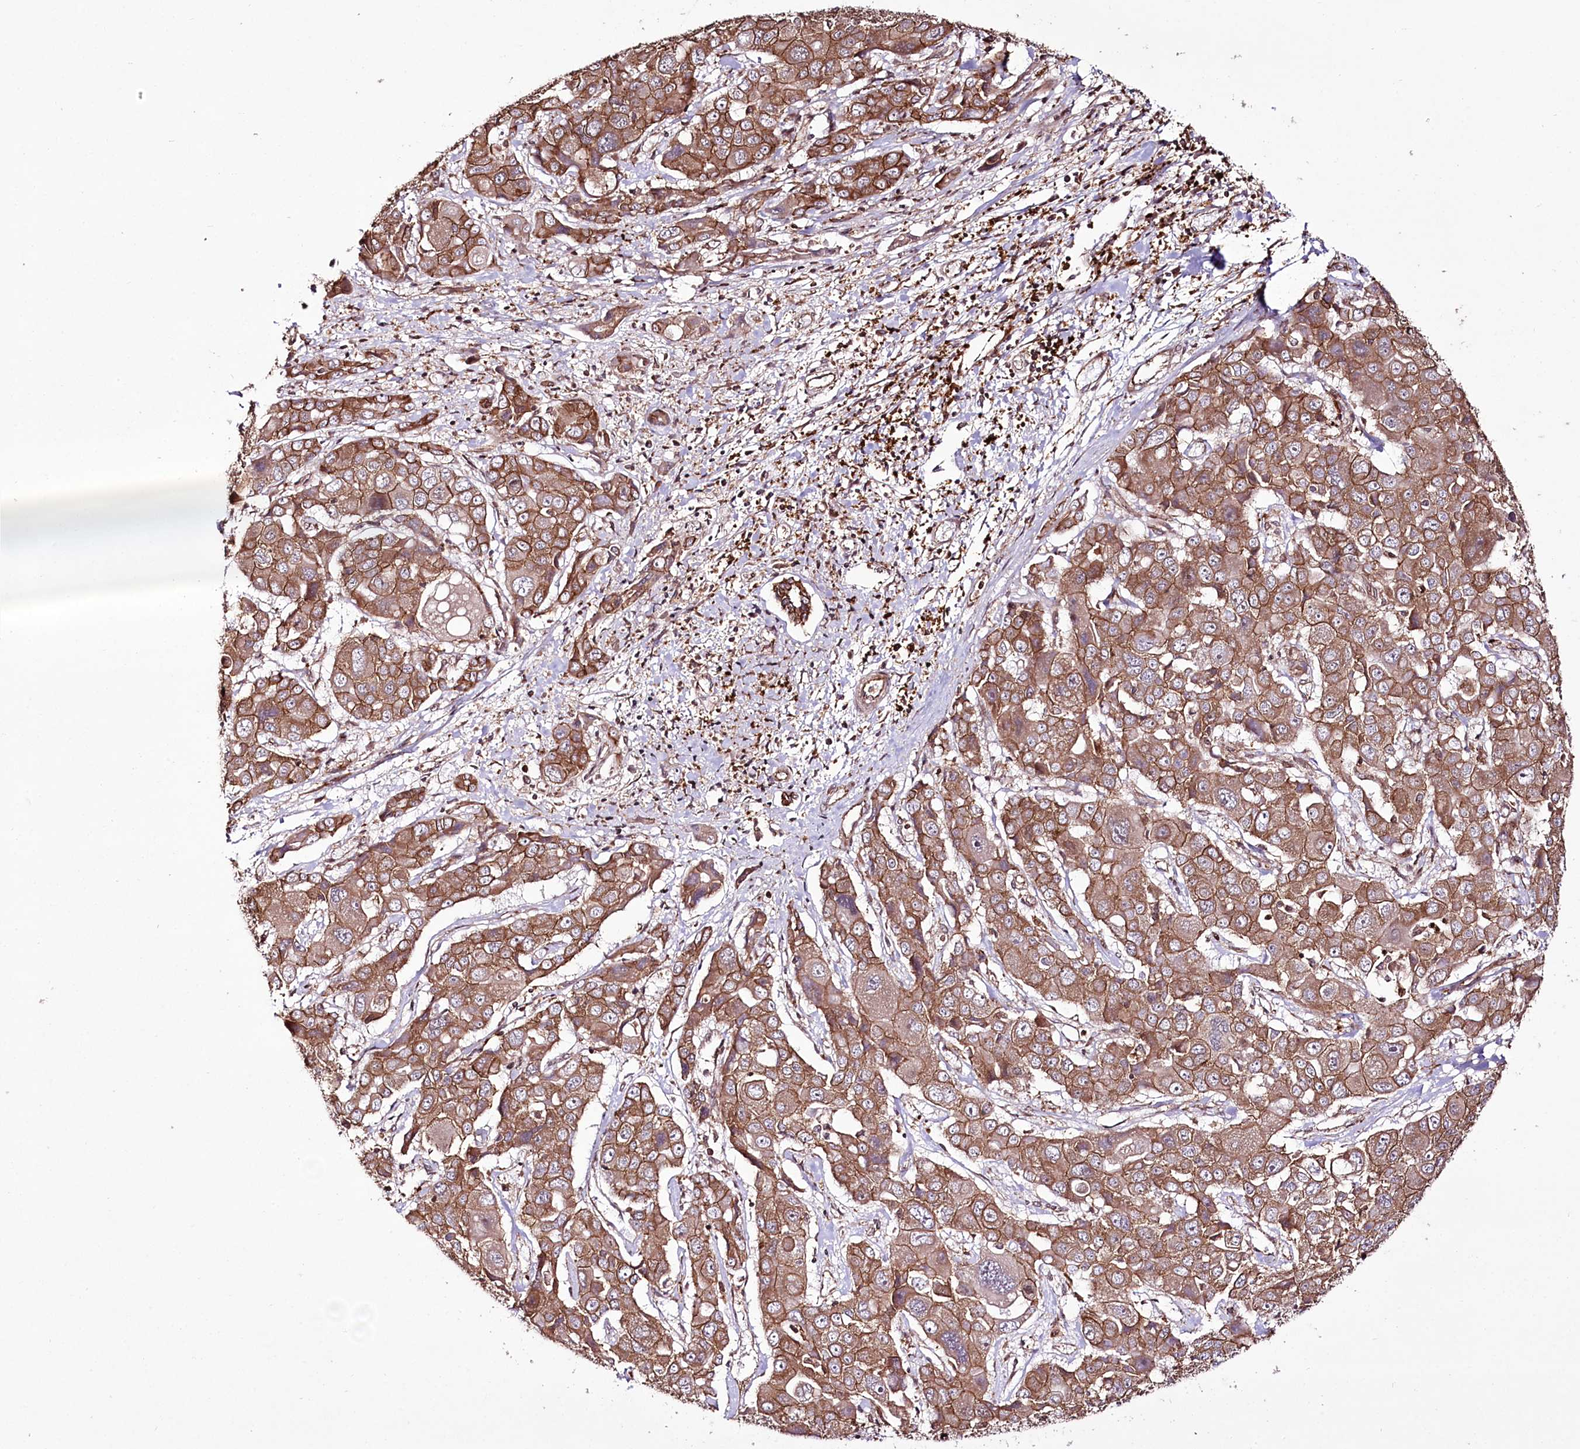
{"staining": {"intensity": "strong", "quantity": ">75%", "location": "cytoplasmic/membranous"}, "tissue": "liver cancer", "cell_type": "Tumor cells", "image_type": "cancer", "snomed": [{"axis": "morphology", "description": "Cholangiocarcinoma"}, {"axis": "topography", "description": "Liver"}], "caption": "Tumor cells reveal high levels of strong cytoplasmic/membranous staining in approximately >75% of cells in liver cancer (cholangiocarcinoma). (DAB (3,3'-diaminobenzidine) IHC, brown staining for protein, blue staining for nuclei).", "gene": "DHX29", "patient": {"sex": "male", "age": 67}}